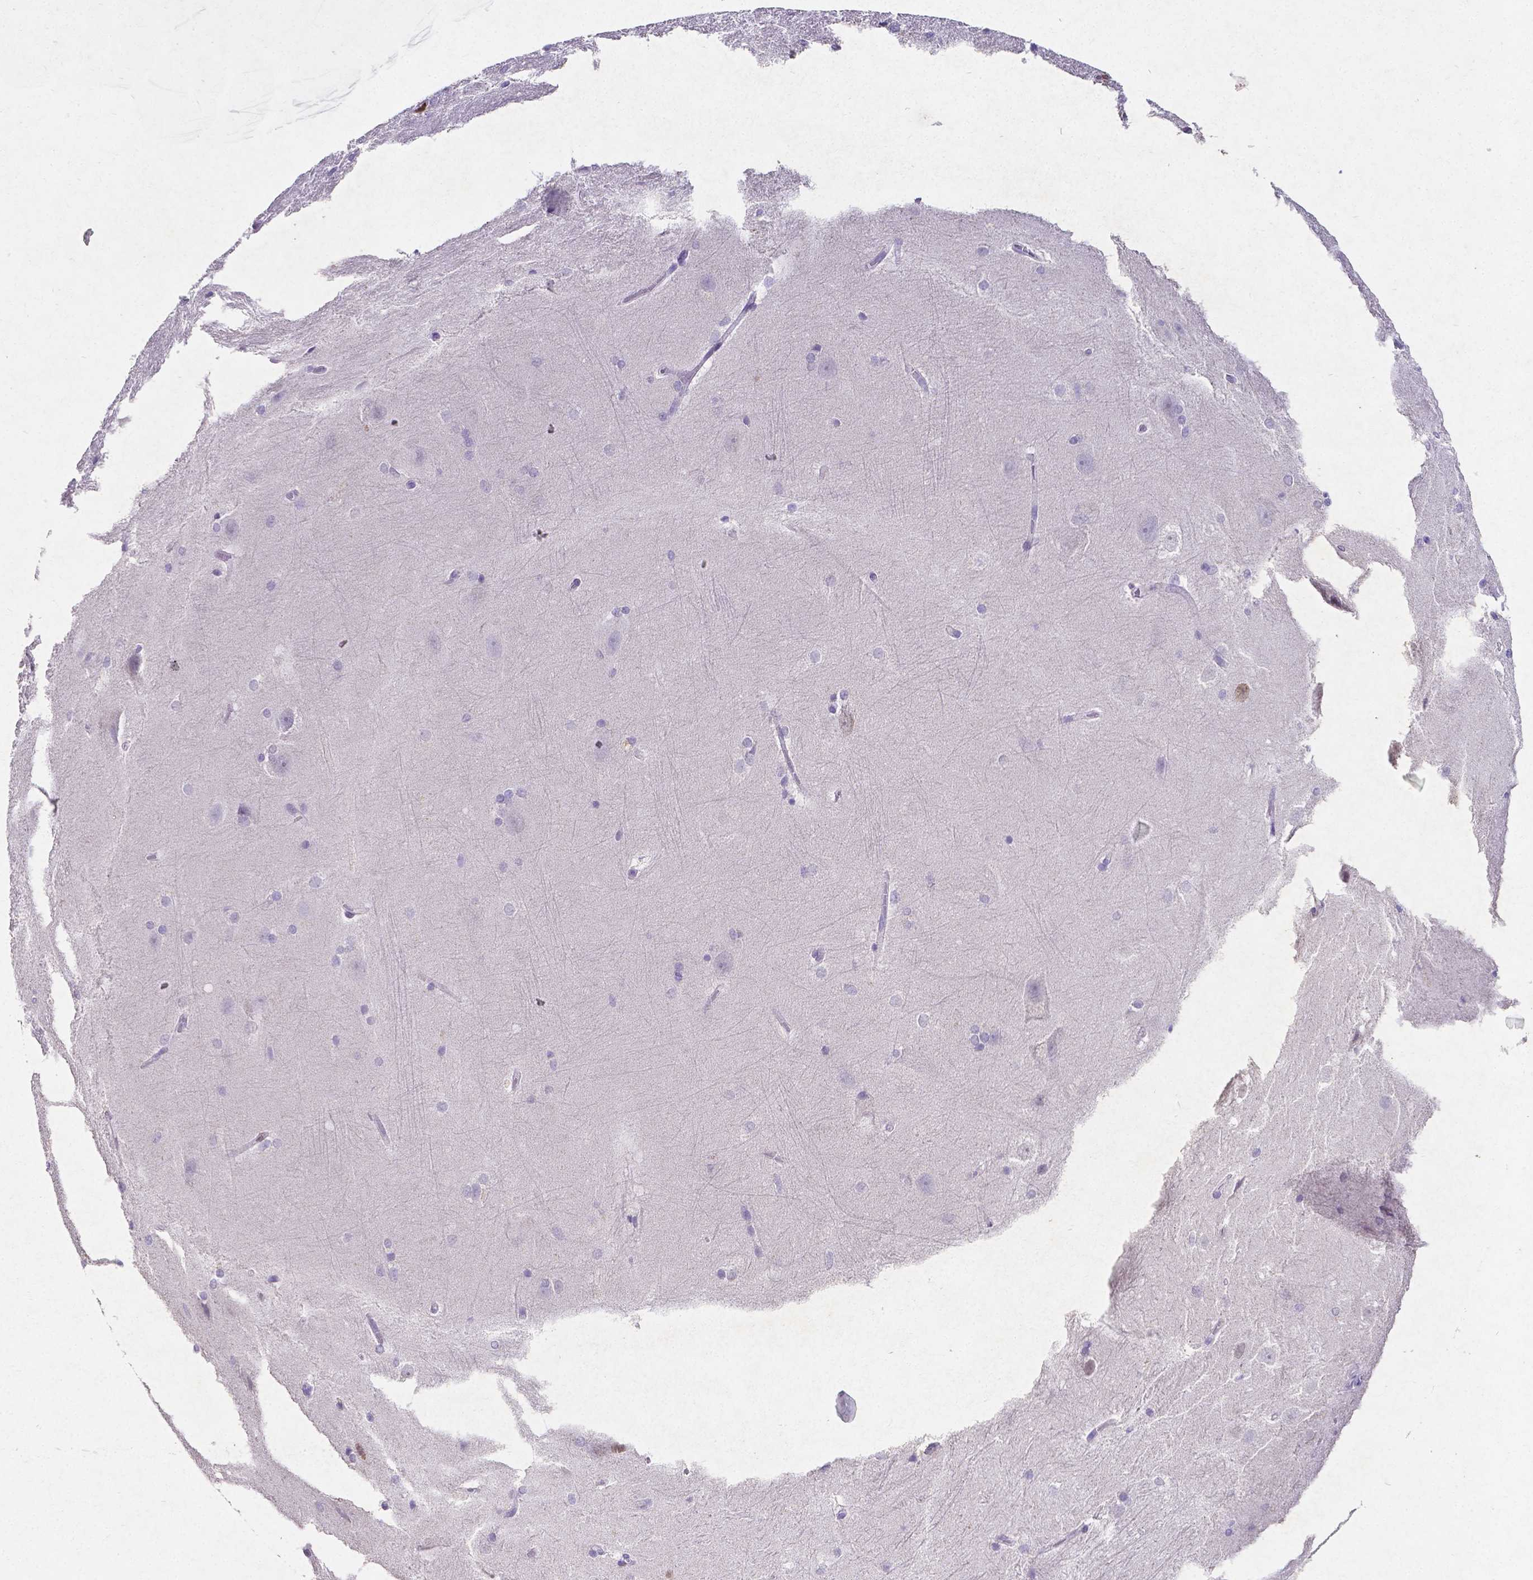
{"staining": {"intensity": "negative", "quantity": "none", "location": "none"}, "tissue": "hippocampus", "cell_type": "Glial cells", "image_type": "normal", "snomed": [{"axis": "morphology", "description": "Normal tissue, NOS"}, {"axis": "topography", "description": "Cerebral cortex"}, {"axis": "topography", "description": "Hippocampus"}], "caption": "This photomicrograph is of benign hippocampus stained with IHC to label a protein in brown with the nuclei are counter-stained blue. There is no expression in glial cells. The staining is performed using DAB (3,3'-diaminobenzidine) brown chromogen with nuclei counter-stained in using hematoxylin.", "gene": "SATB2", "patient": {"sex": "female", "age": 19}}